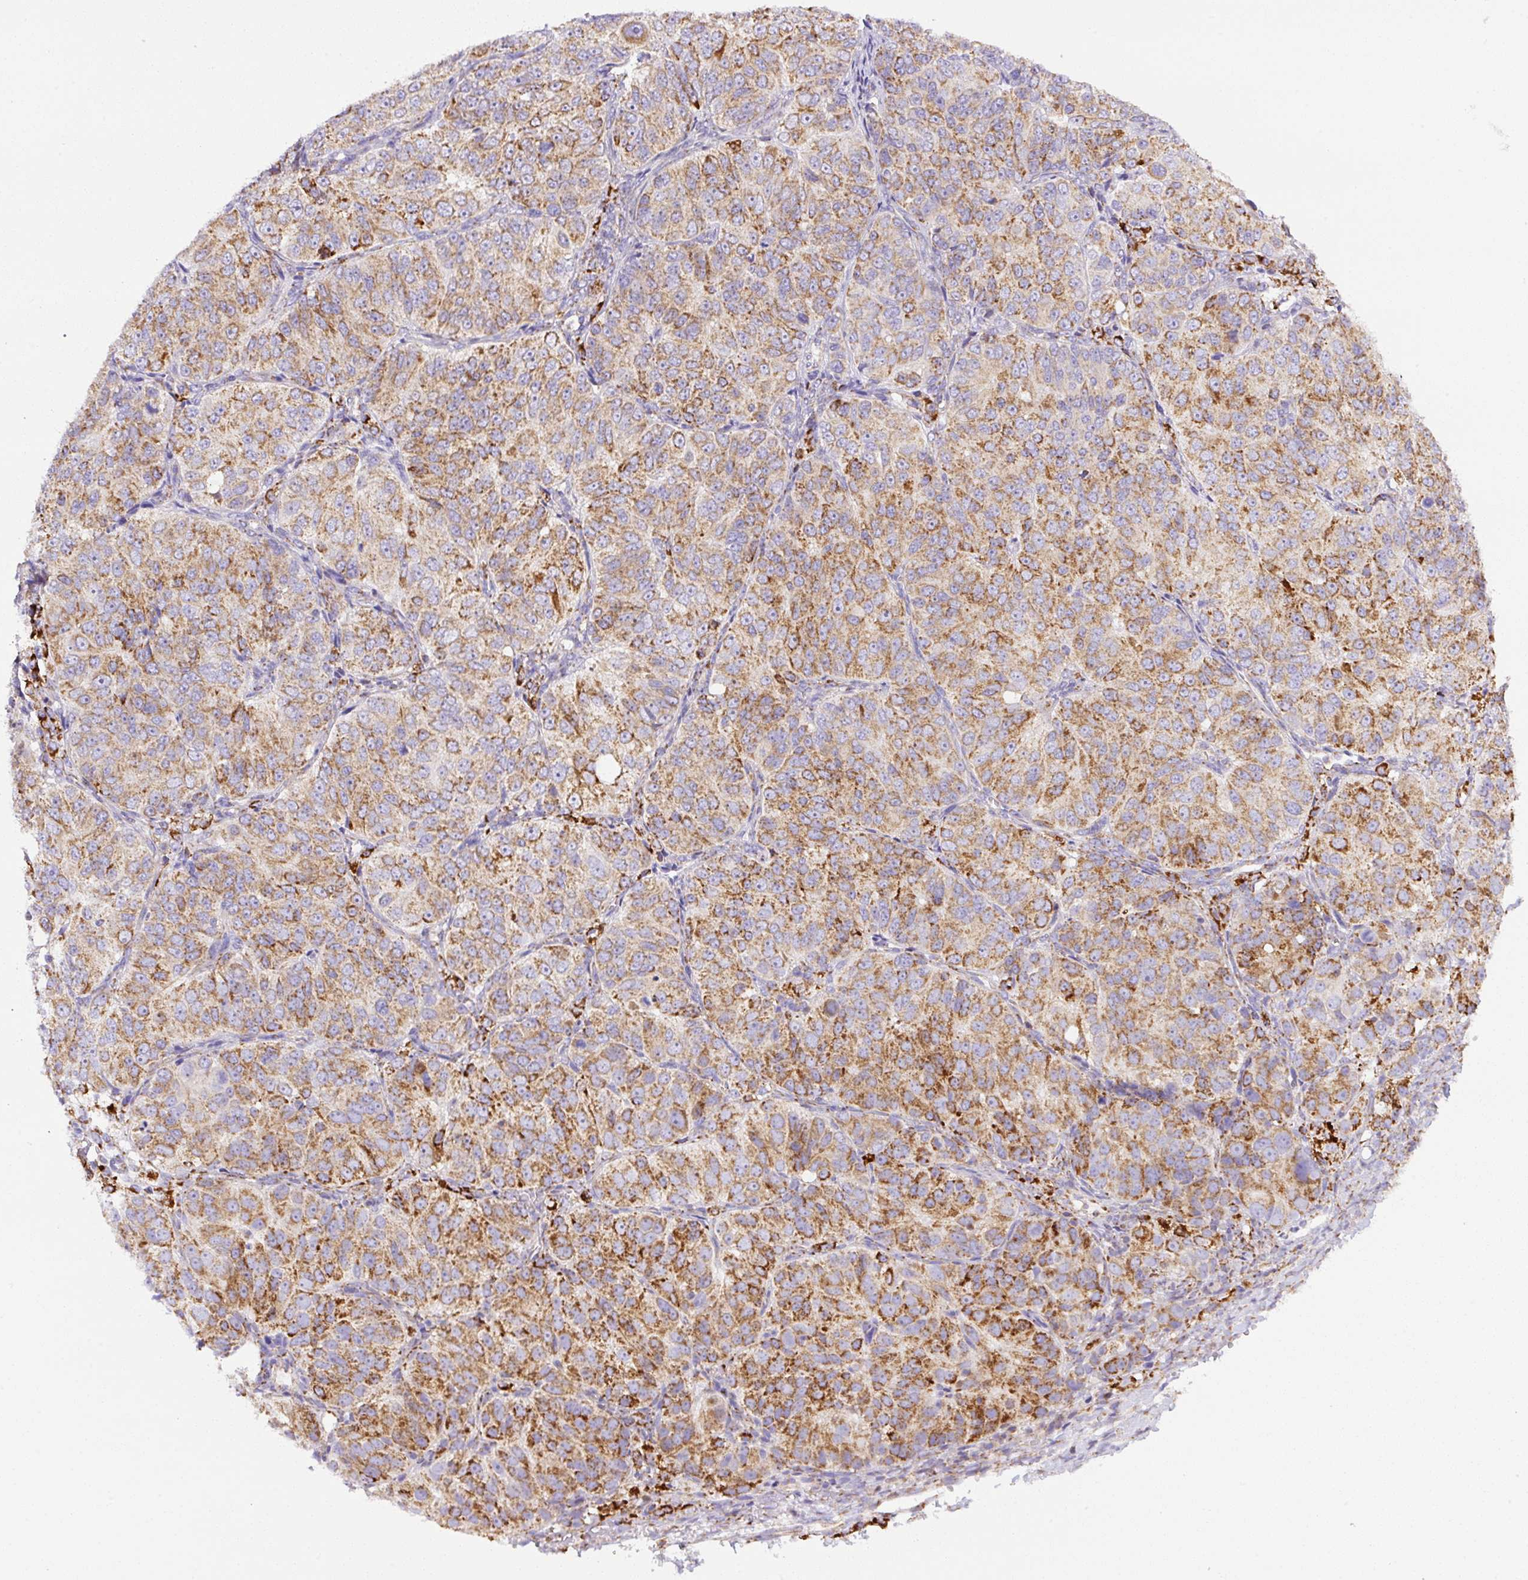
{"staining": {"intensity": "moderate", "quantity": ">75%", "location": "cytoplasmic/membranous"}, "tissue": "ovarian cancer", "cell_type": "Tumor cells", "image_type": "cancer", "snomed": [{"axis": "morphology", "description": "Carcinoma, endometroid"}, {"axis": "topography", "description": "Ovary"}], "caption": "DAB immunohistochemical staining of ovarian cancer (endometroid carcinoma) displays moderate cytoplasmic/membranous protein staining in about >75% of tumor cells.", "gene": "NF1", "patient": {"sex": "female", "age": 51}}